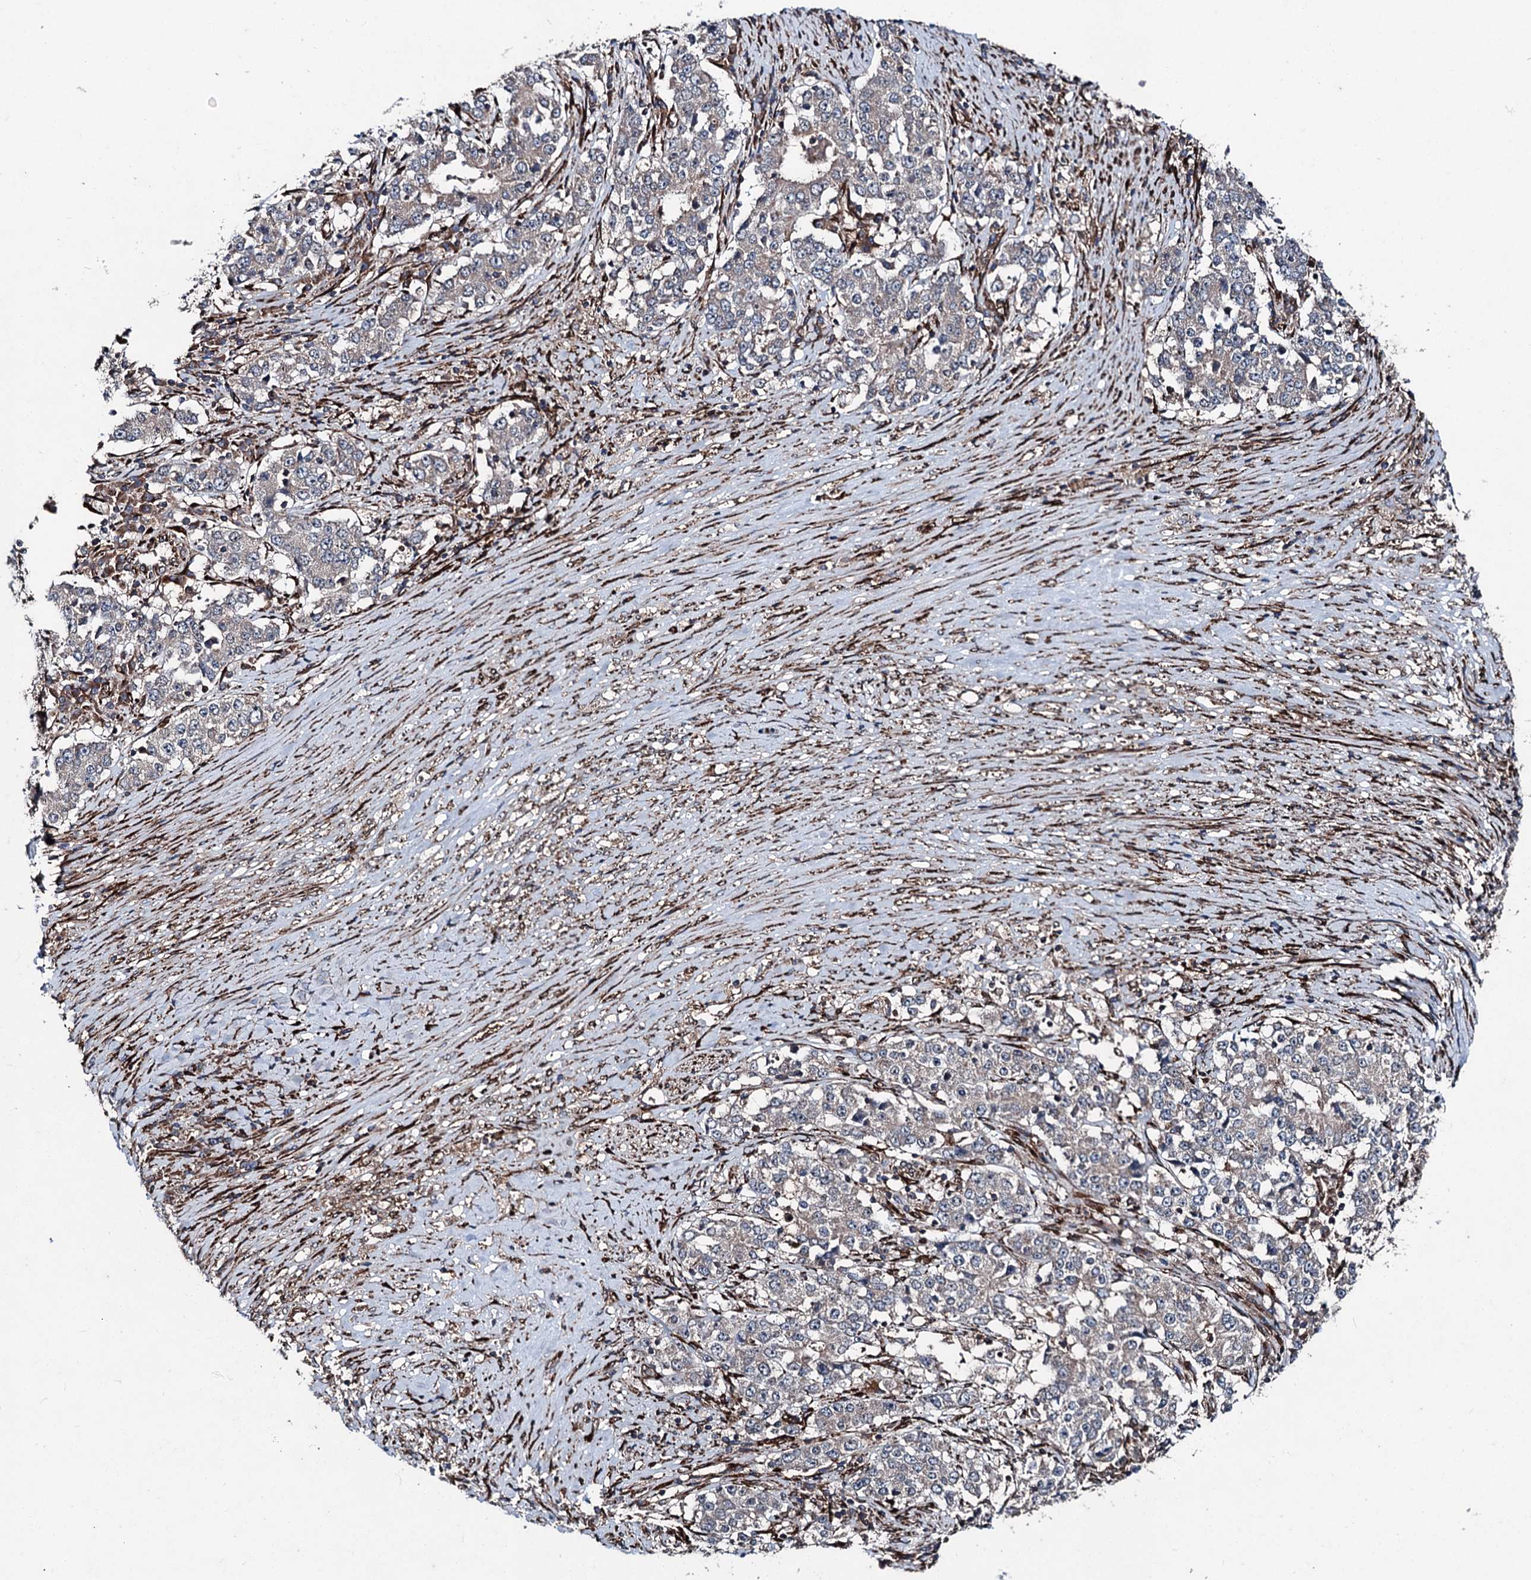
{"staining": {"intensity": "negative", "quantity": "none", "location": "none"}, "tissue": "stomach cancer", "cell_type": "Tumor cells", "image_type": "cancer", "snomed": [{"axis": "morphology", "description": "Adenocarcinoma, NOS"}, {"axis": "topography", "description": "Stomach"}], "caption": "The IHC image has no significant staining in tumor cells of adenocarcinoma (stomach) tissue. (Brightfield microscopy of DAB immunohistochemistry (IHC) at high magnification).", "gene": "DDIAS", "patient": {"sex": "male", "age": 59}}